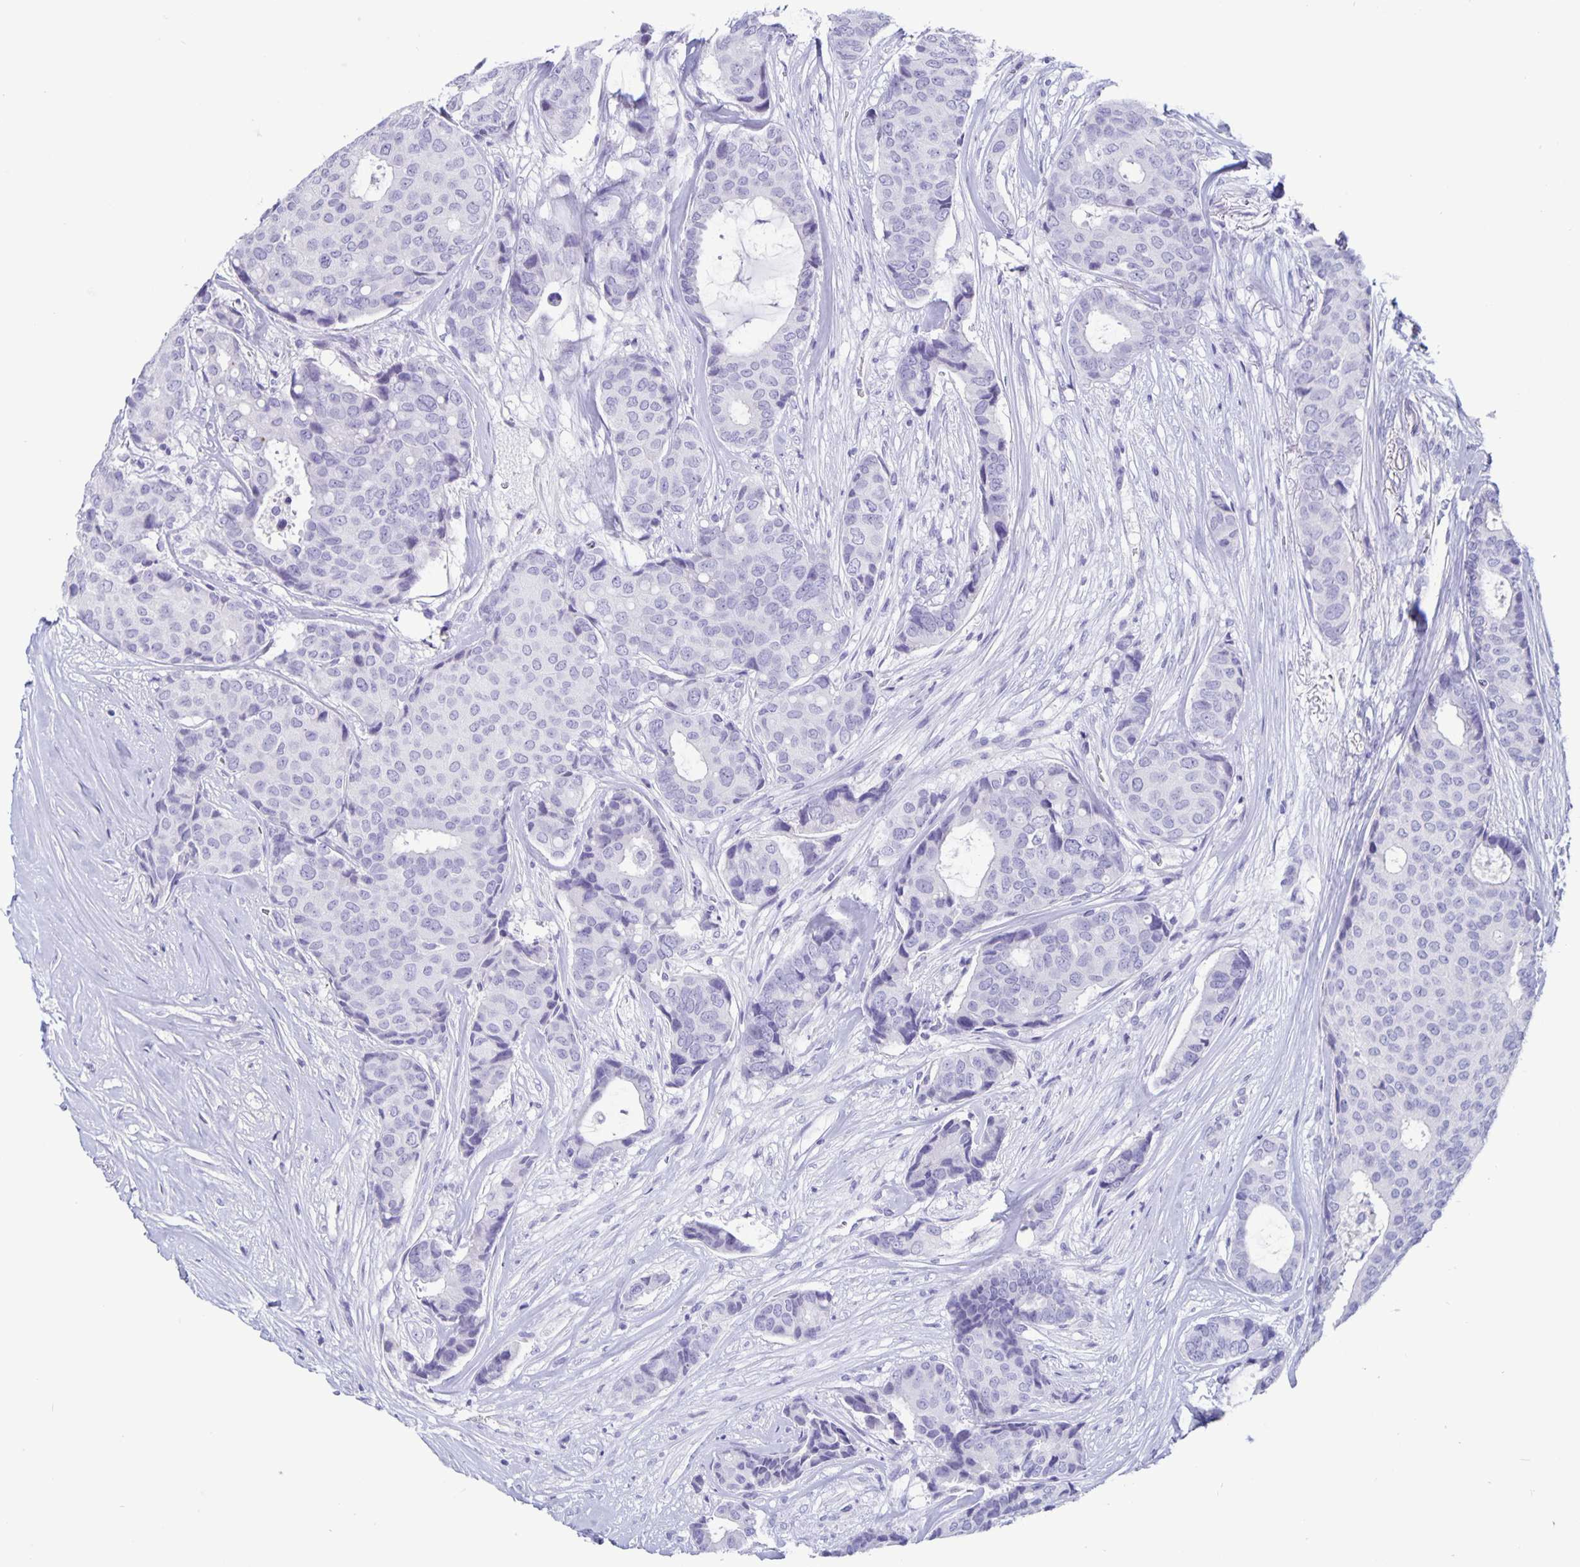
{"staining": {"intensity": "negative", "quantity": "none", "location": "none"}, "tissue": "breast cancer", "cell_type": "Tumor cells", "image_type": "cancer", "snomed": [{"axis": "morphology", "description": "Duct carcinoma"}, {"axis": "topography", "description": "Breast"}], "caption": "The histopathology image shows no significant expression in tumor cells of breast cancer (intraductal carcinoma). (Stains: DAB (3,3'-diaminobenzidine) immunohistochemistry with hematoxylin counter stain, Microscopy: brightfield microscopy at high magnification).", "gene": "BPIFA3", "patient": {"sex": "female", "age": 75}}